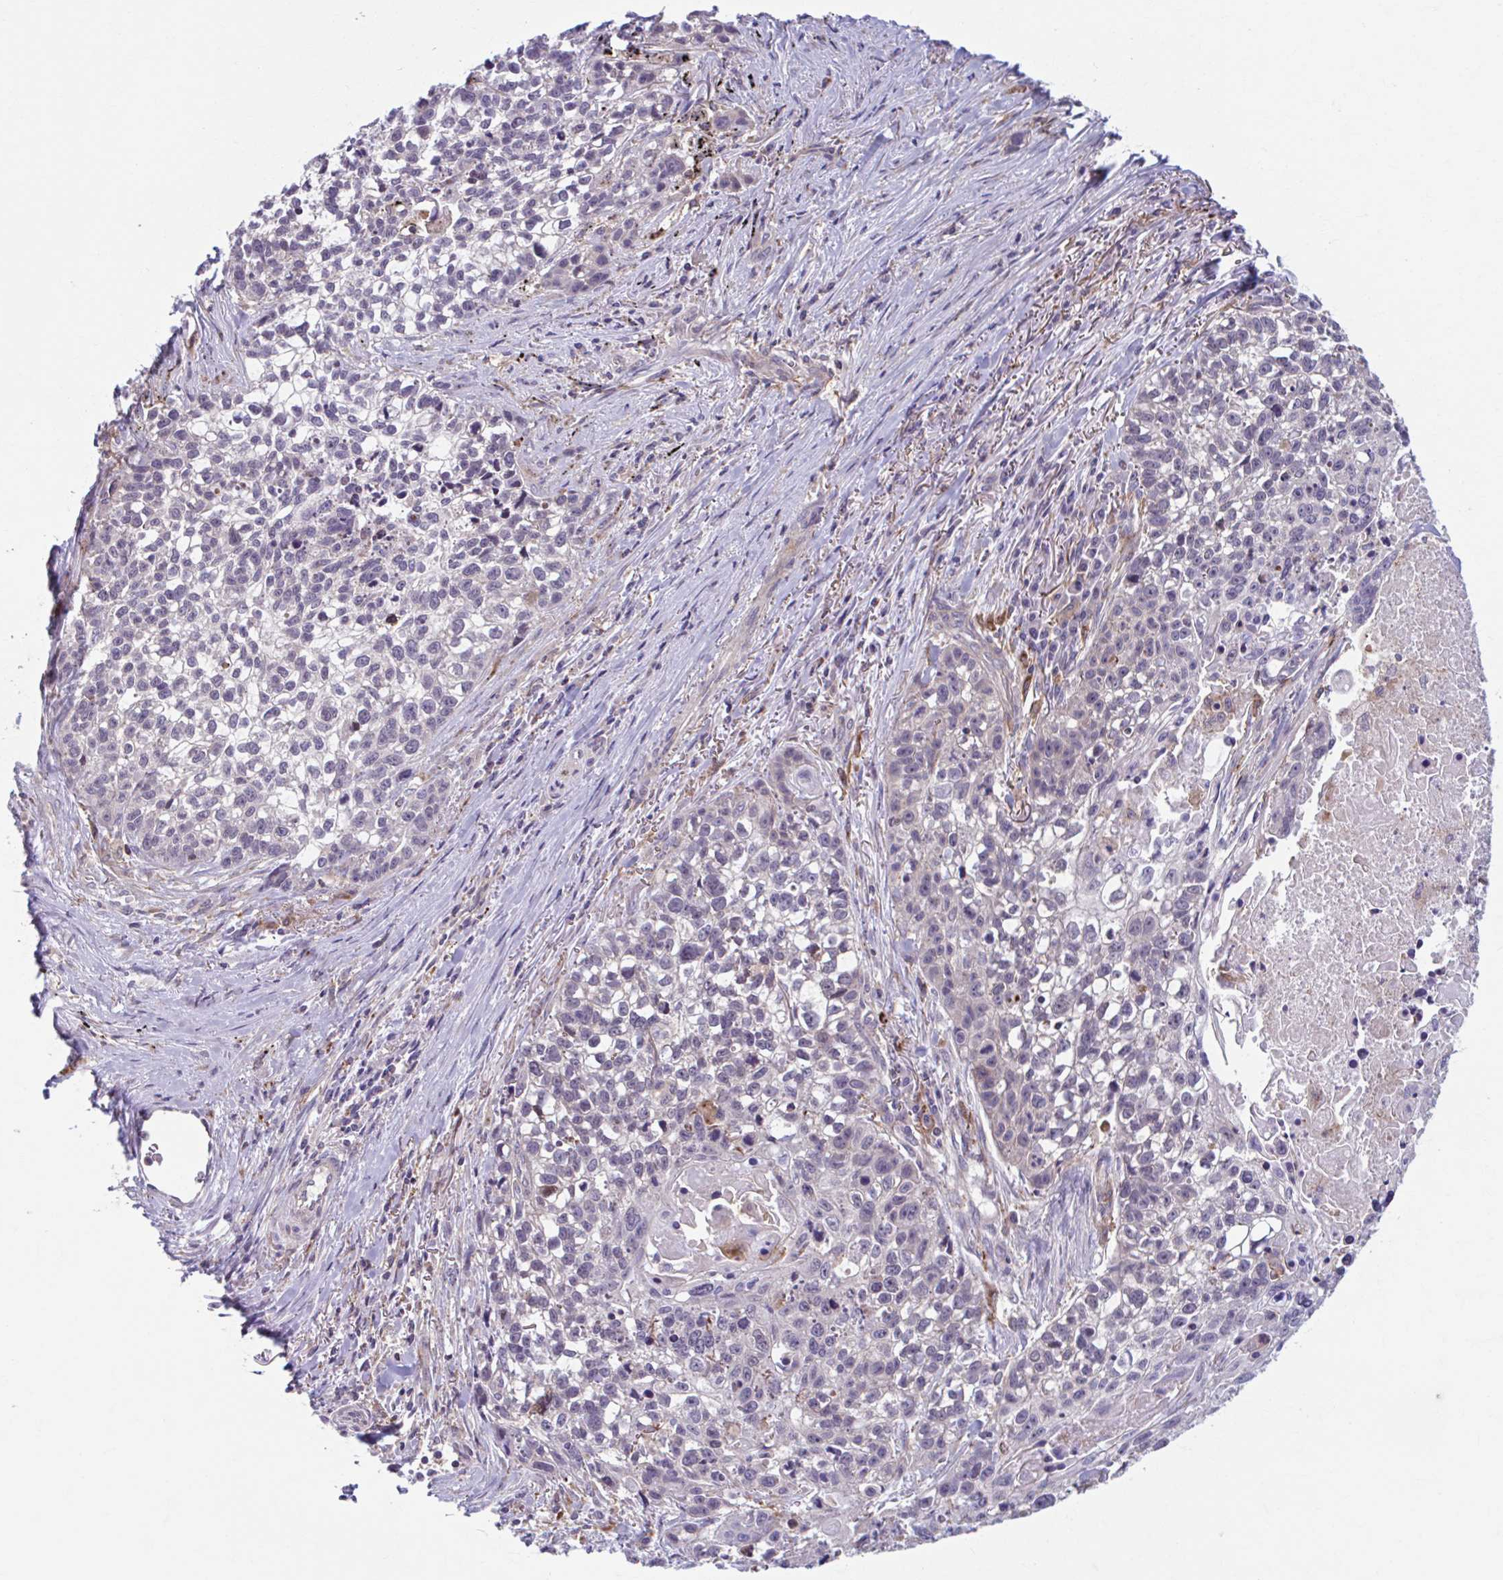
{"staining": {"intensity": "negative", "quantity": "none", "location": "none"}, "tissue": "lung cancer", "cell_type": "Tumor cells", "image_type": "cancer", "snomed": [{"axis": "morphology", "description": "Squamous cell carcinoma, NOS"}, {"axis": "topography", "description": "Lung"}], "caption": "Immunohistochemical staining of human lung cancer displays no significant staining in tumor cells.", "gene": "ADAT3", "patient": {"sex": "male", "age": 74}}